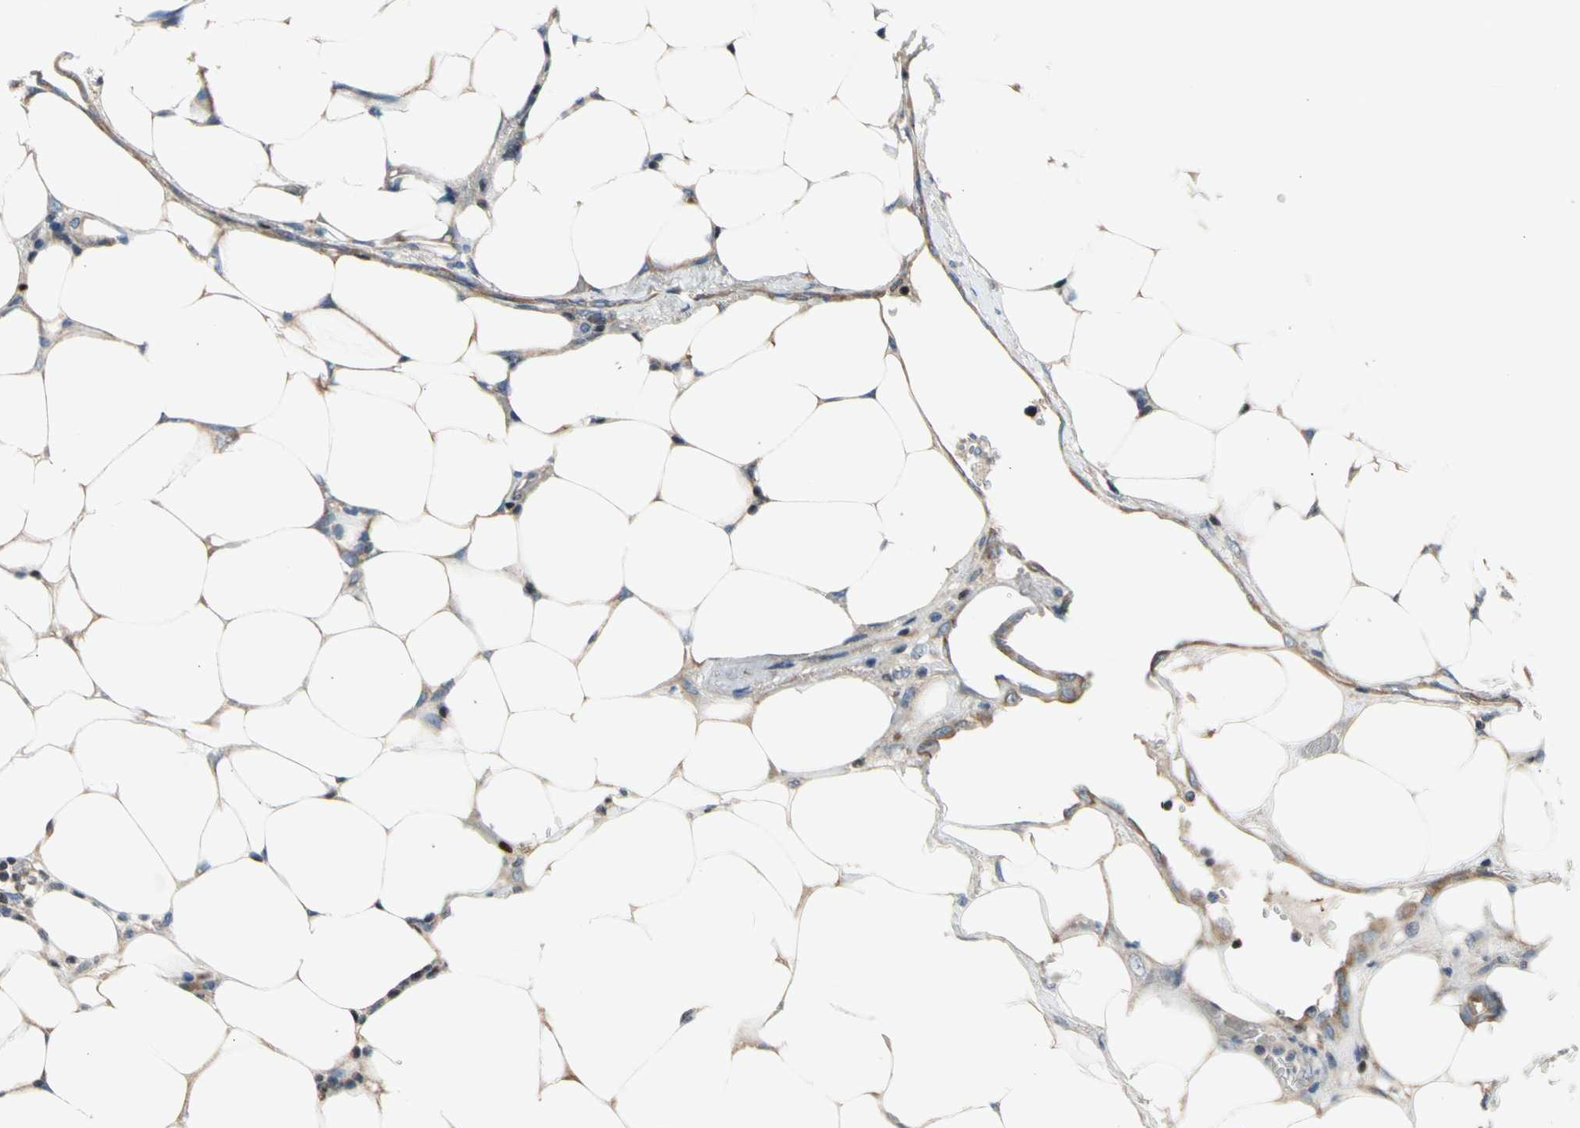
{"staining": {"intensity": "weak", "quantity": ">75%", "location": "cytoplasmic/membranous"}, "tissue": "colorectal cancer", "cell_type": "Tumor cells", "image_type": "cancer", "snomed": [{"axis": "morphology", "description": "Adenocarcinoma, NOS"}, {"axis": "topography", "description": "Colon"}], "caption": "Protein expression analysis of colorectal cancer shows weak cytoplasmic/membranous staining in about >75% of tumor cells.", "gene": "TBX21", "patient": {"sex": "female", "age": 86}}